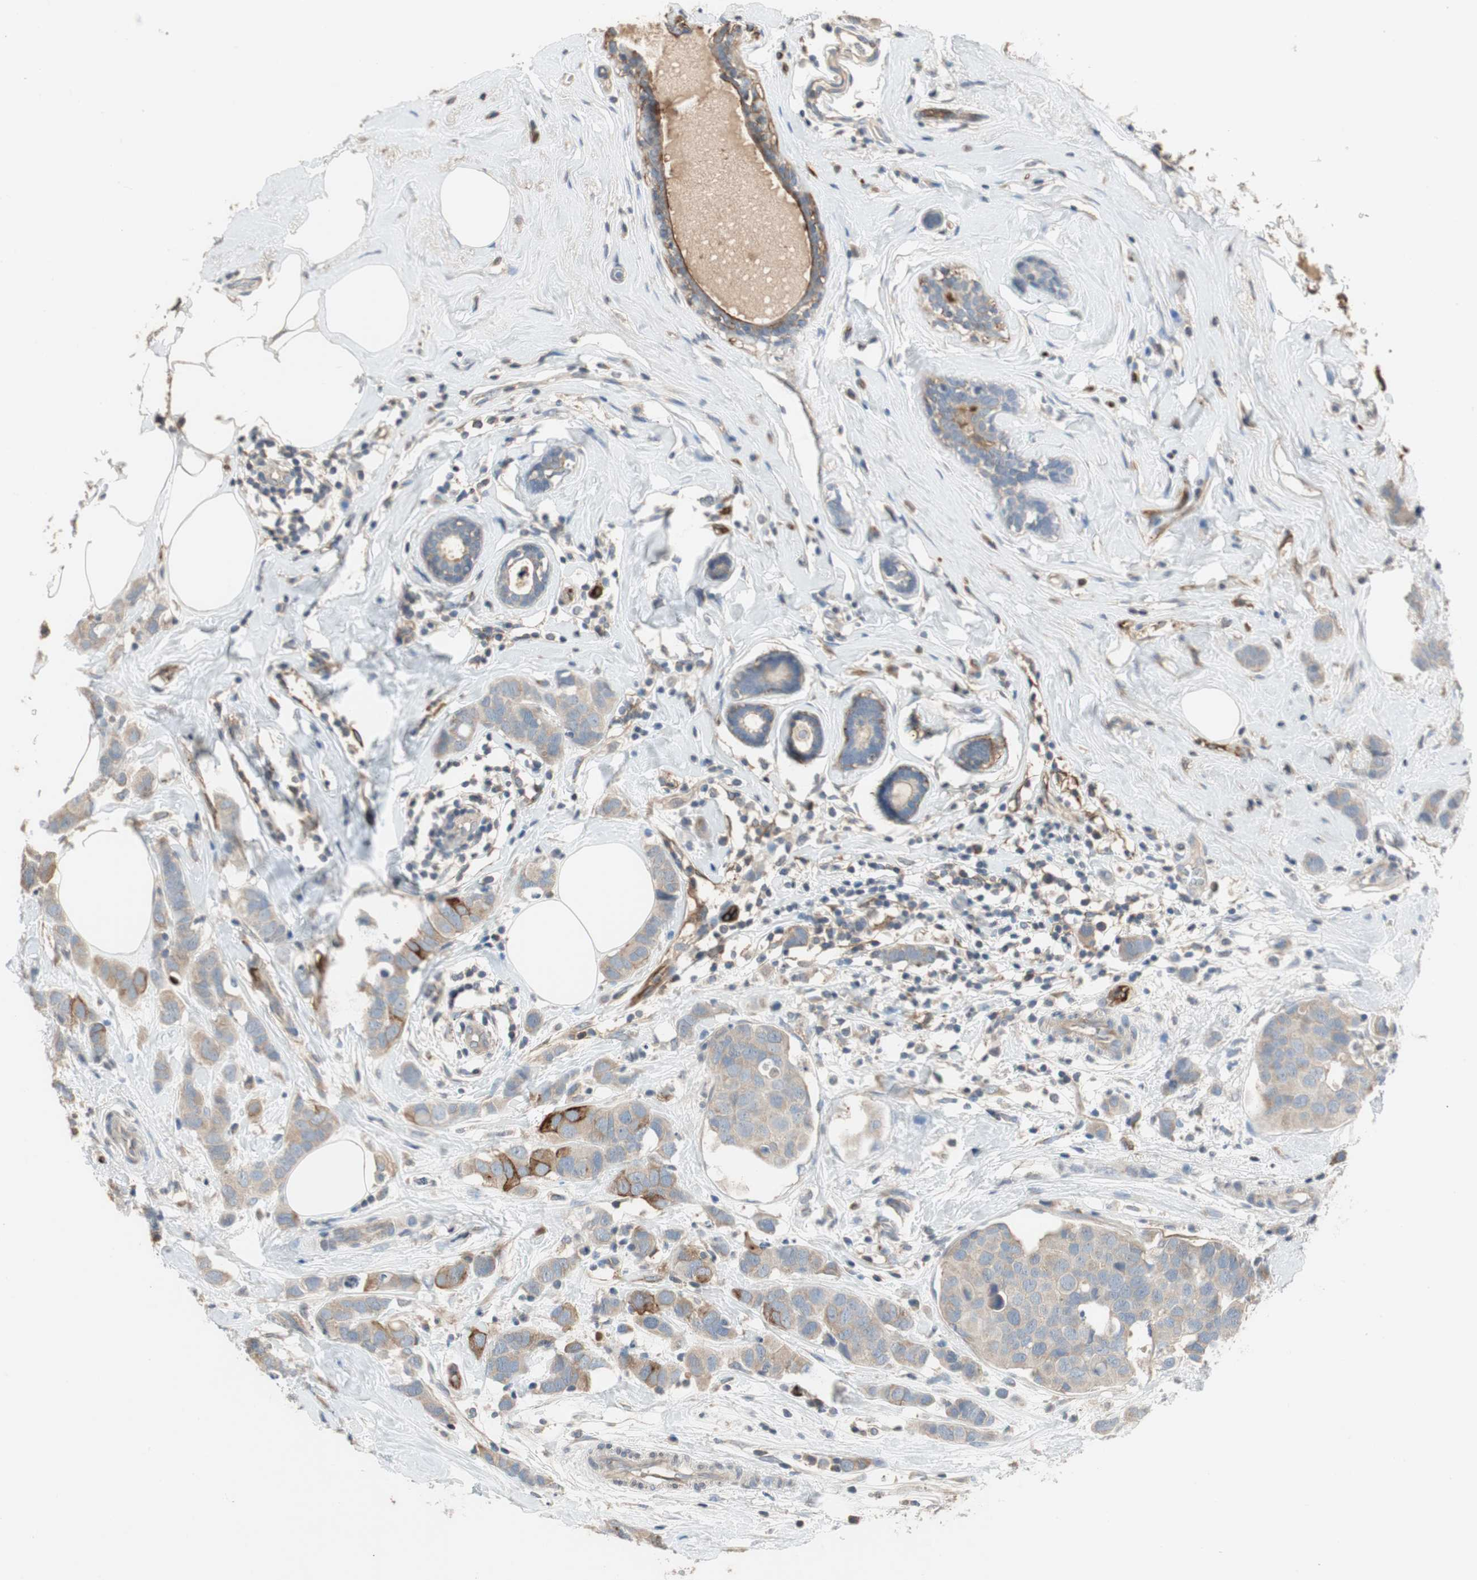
{"staining": {"intensity": "moderate", "quantity": "25%-75%", "location": "cytoplasmic/membranous"}, "tissue": "breast cancer", "cell_type": "Tumor cells", "image_type": "cancer", "snomed": [{"axis": "morphology", "description": "Normal tissue, NOS"}, {"axis": "morphology", "description": "Duct carcinoma"}, {"axis": "topography", "description": "Breast"}], "caption": "Immunohistochemical staining of human breast cancer (infiltrating ductal carcinoma) reveals medium levels of moderate cytoplasmic/membranous protein staining in about 25%-75% of tumor cells.", "gene": "ALPL", "patient": {"sex": "female", "age": 50}}